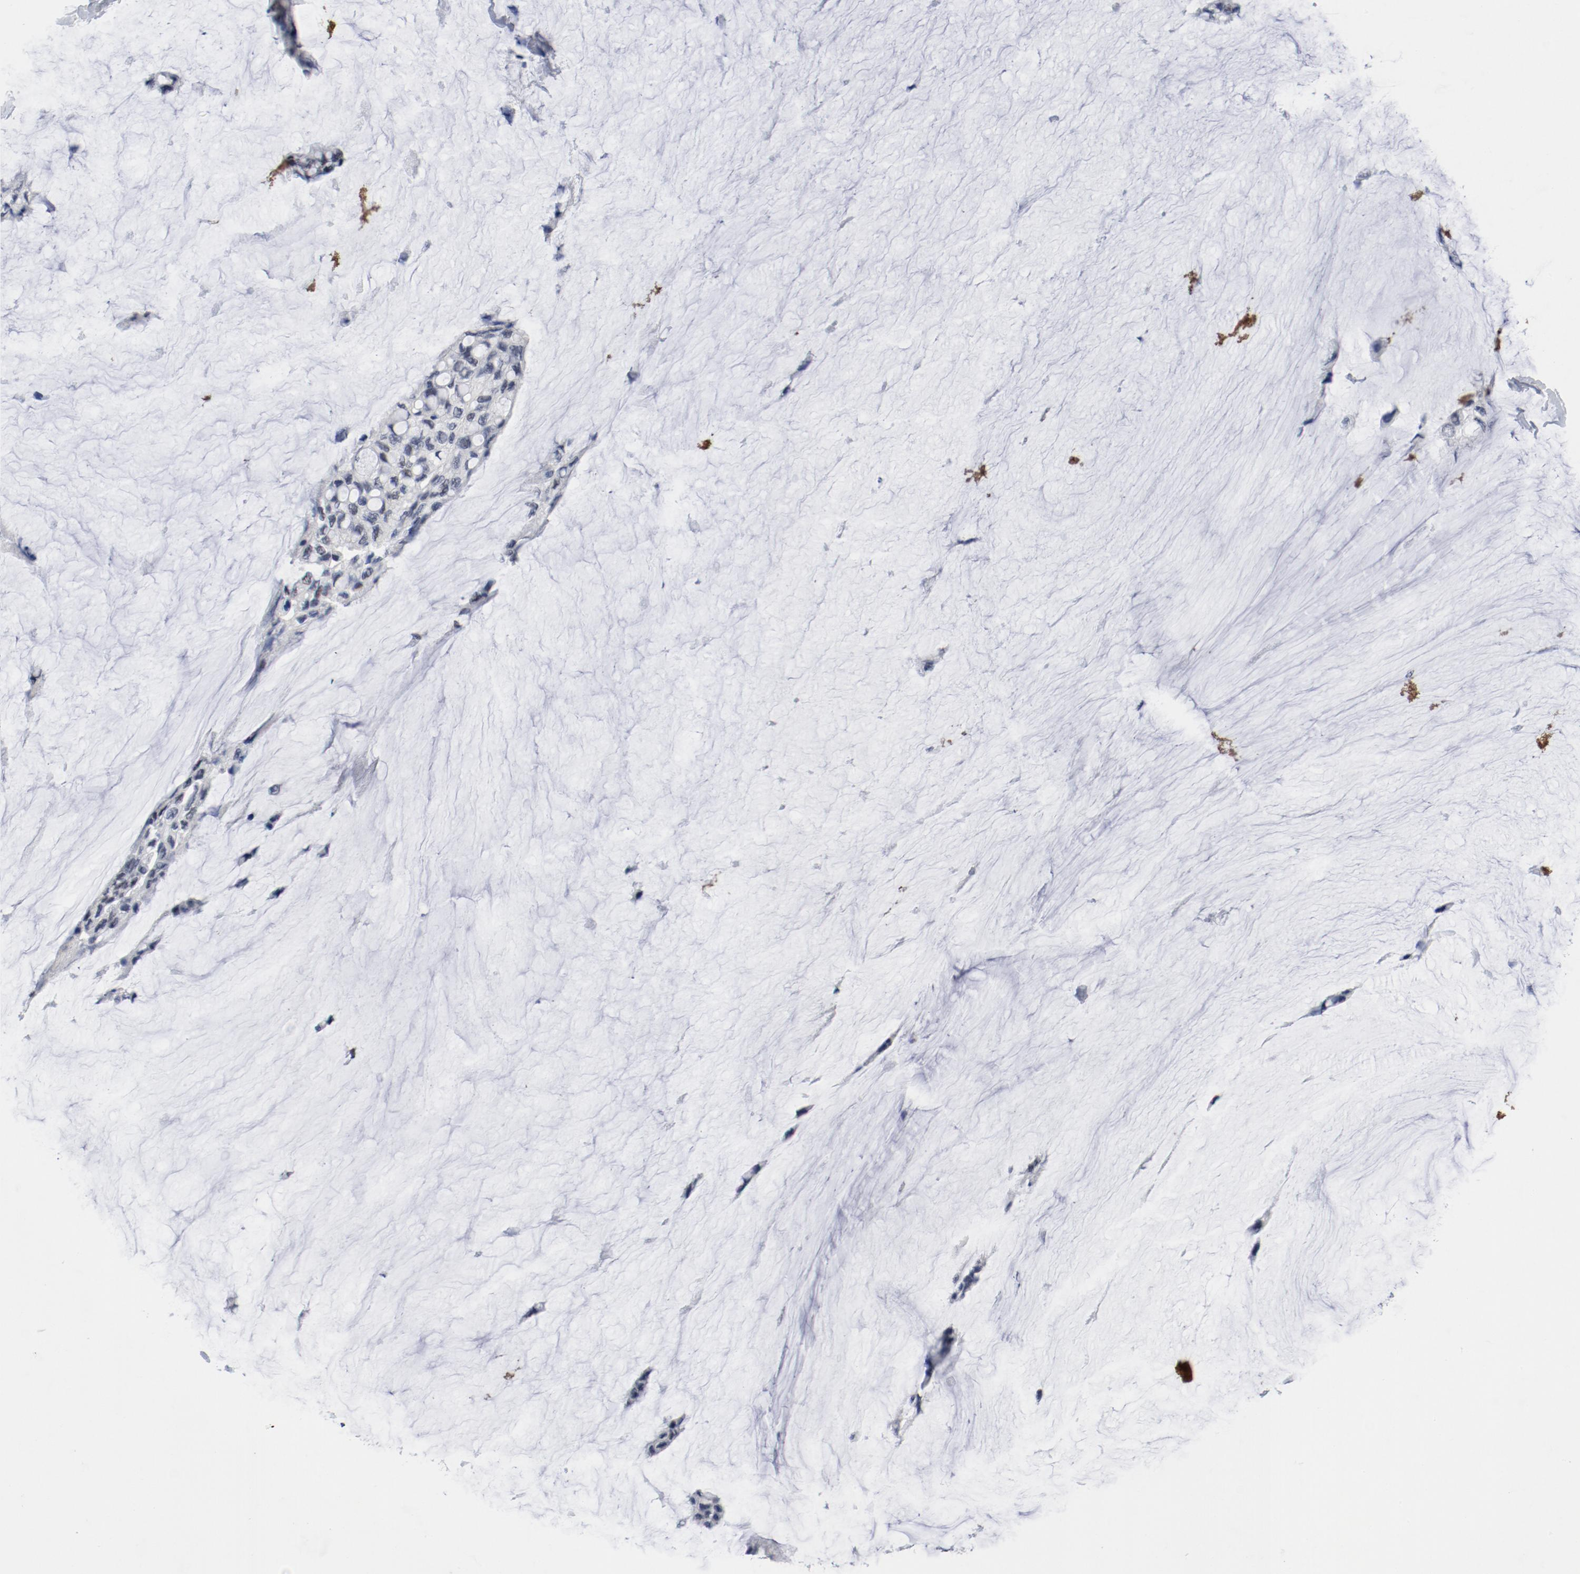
{"staining": {"intensity": "negative", "quantity": "none", "location": "none"}, "tissue": "ovarian cancer", "cell_type": "Tumor cells", "image_type": "cancer", "snomed": [{"axis": "morphology", "description": "Cystadenocarcinoma, mucinous, NOS"}, {"axis": "topography", "description": "Ovary"}], "caption": "This is an IHC histopathology image of ovarian mucinous cystadenocarcinoma. There is no positivity in tumor cells.", "gene": "ARNT", "patient": {"sex": "female", "age": 39}}